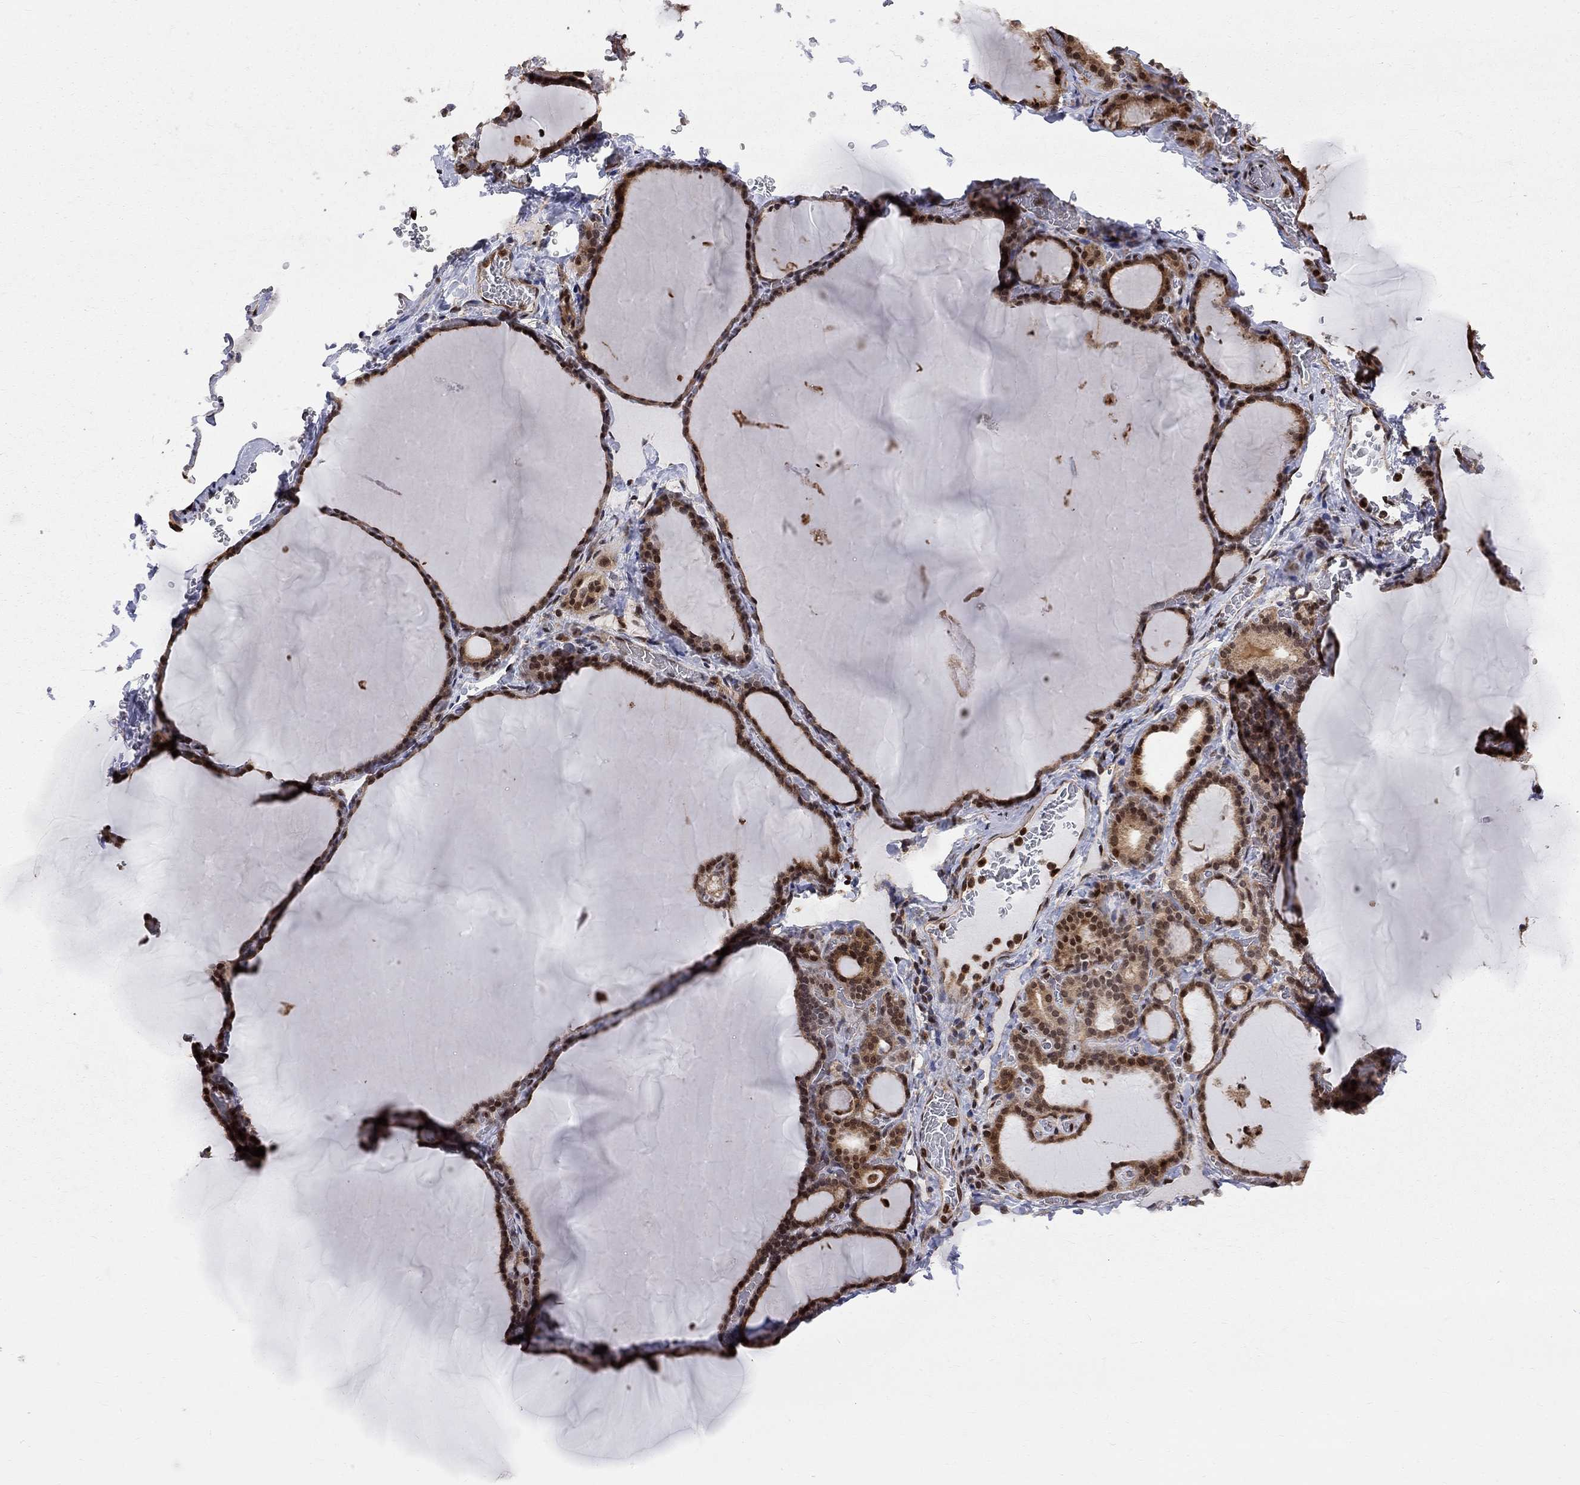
{"staining": {"intensity": "strong", "quantity": "25%-75%", "location": "cytoplasmic/membranous,nuclear"}, "tissue": "thyroid gland", "cell_type": "Glandular cells", "image_type": "normal", "snomed": [{"axis": "morphology", "description": "Normal tissue, NOS"}, {"axis": "morphology", "description": "Hyperplasia, NOS"}, {"axis": "topography", "description": "Thyroid gland"}], "caption": "This photomicrograph exhibits unremarkable thyroid gland stained with IHC to label a protein in brown. The cytoplasmic/membranous,nuclear of glandular cells show strong positivity for the protein. Nuclei are counter-stained blue.", "gene": "ELOB", "patient": {"sex": "female", "age": 27}}